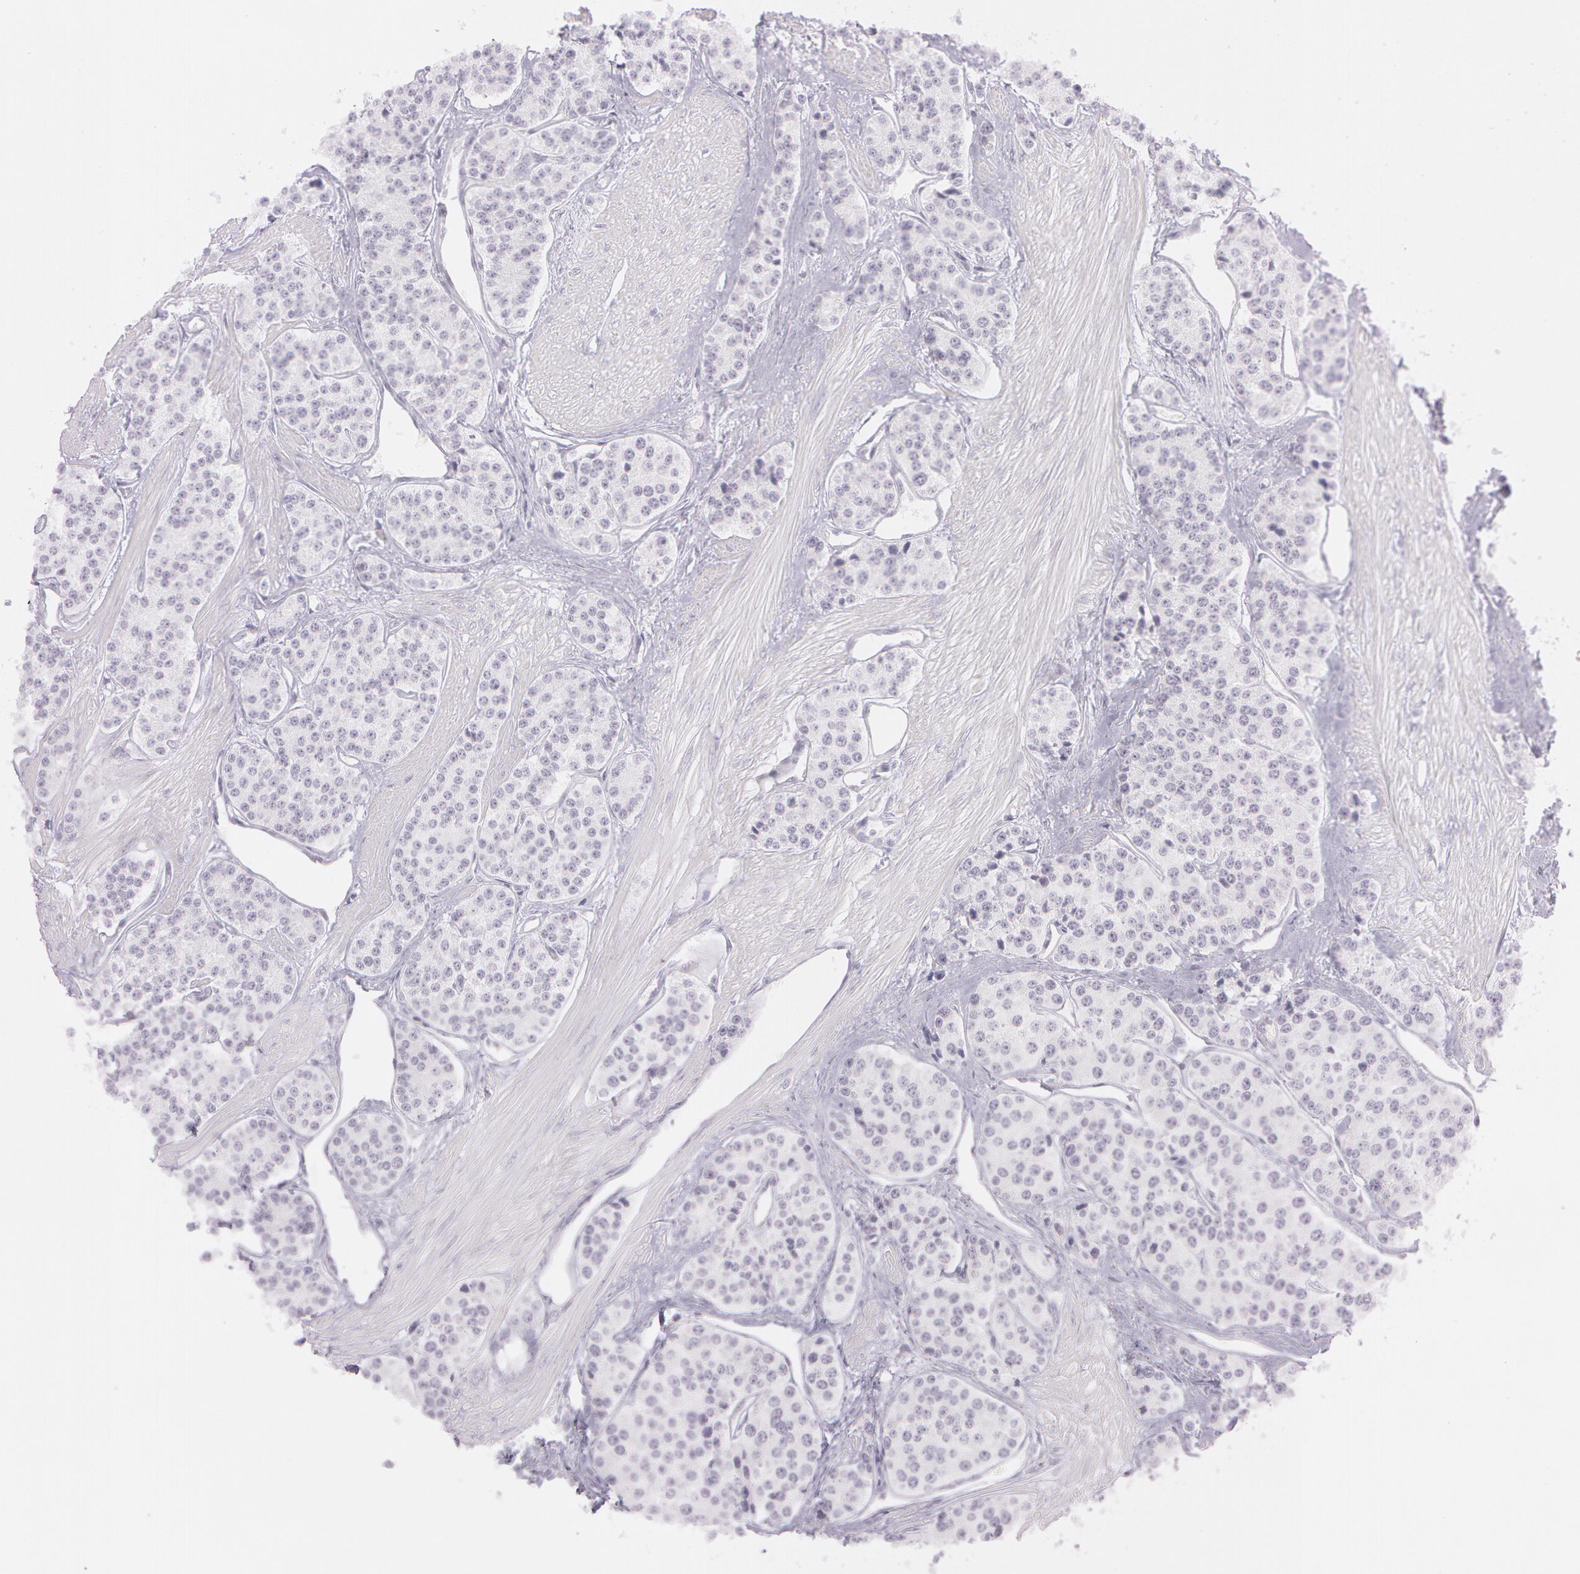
{"staining": {"intensity": "negative", "quantity": "none", "location": "none"}, "tissue": "carcinoid", "cell_type": "Tumor cells", "image_type": "cancer", "snomed": [{"axis": "morphology", "description": "Carcinoid, malignant, NOS"}, {"axis": "topography", "description": "Stomach"}], "caption": "Tumor cells show no significant staining in carcinoid (malignant). (DAB immunohistochemistry with hematoxylin counter stain).", "gene": "OTC", "patient": {"sex": "female", "age": 76}}